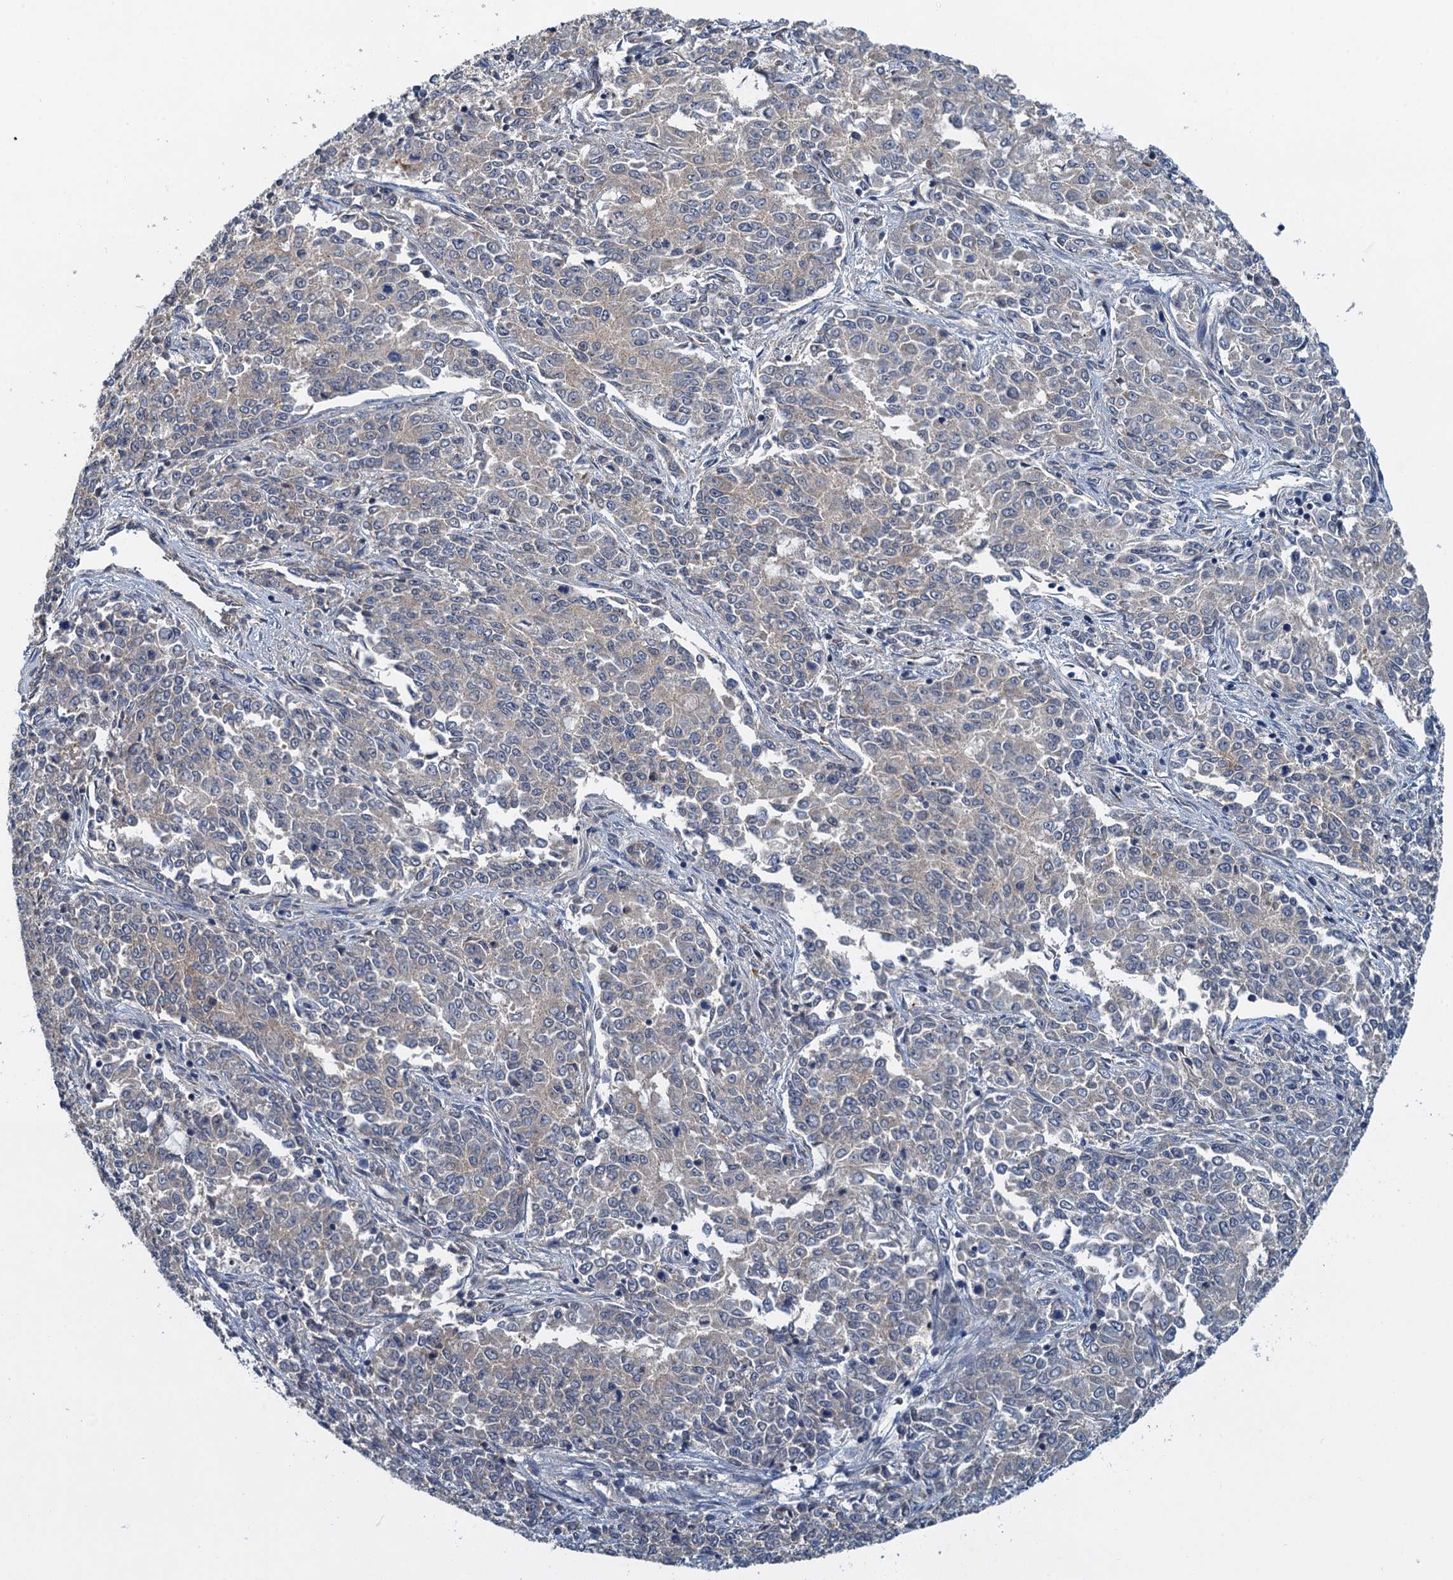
{"staining": {"intensity": "negative", "quantity": "none", "location": "none"}, "tissue": "endometrial cancer", "cell_type": "Tumor cells", "image_type": "cancer", "snomed": [{"axis": "morphology", "description": "Adenocarcinoma, NOS"}, {"axis": "topography", "description": "Endometrium"}], "caption": "IHC of endometrial cancer (adenocarcinoma) exhibits no staining in tumor cells.", "gene": "ZNF606", "patient": {"sex": "female", "age": 50}}